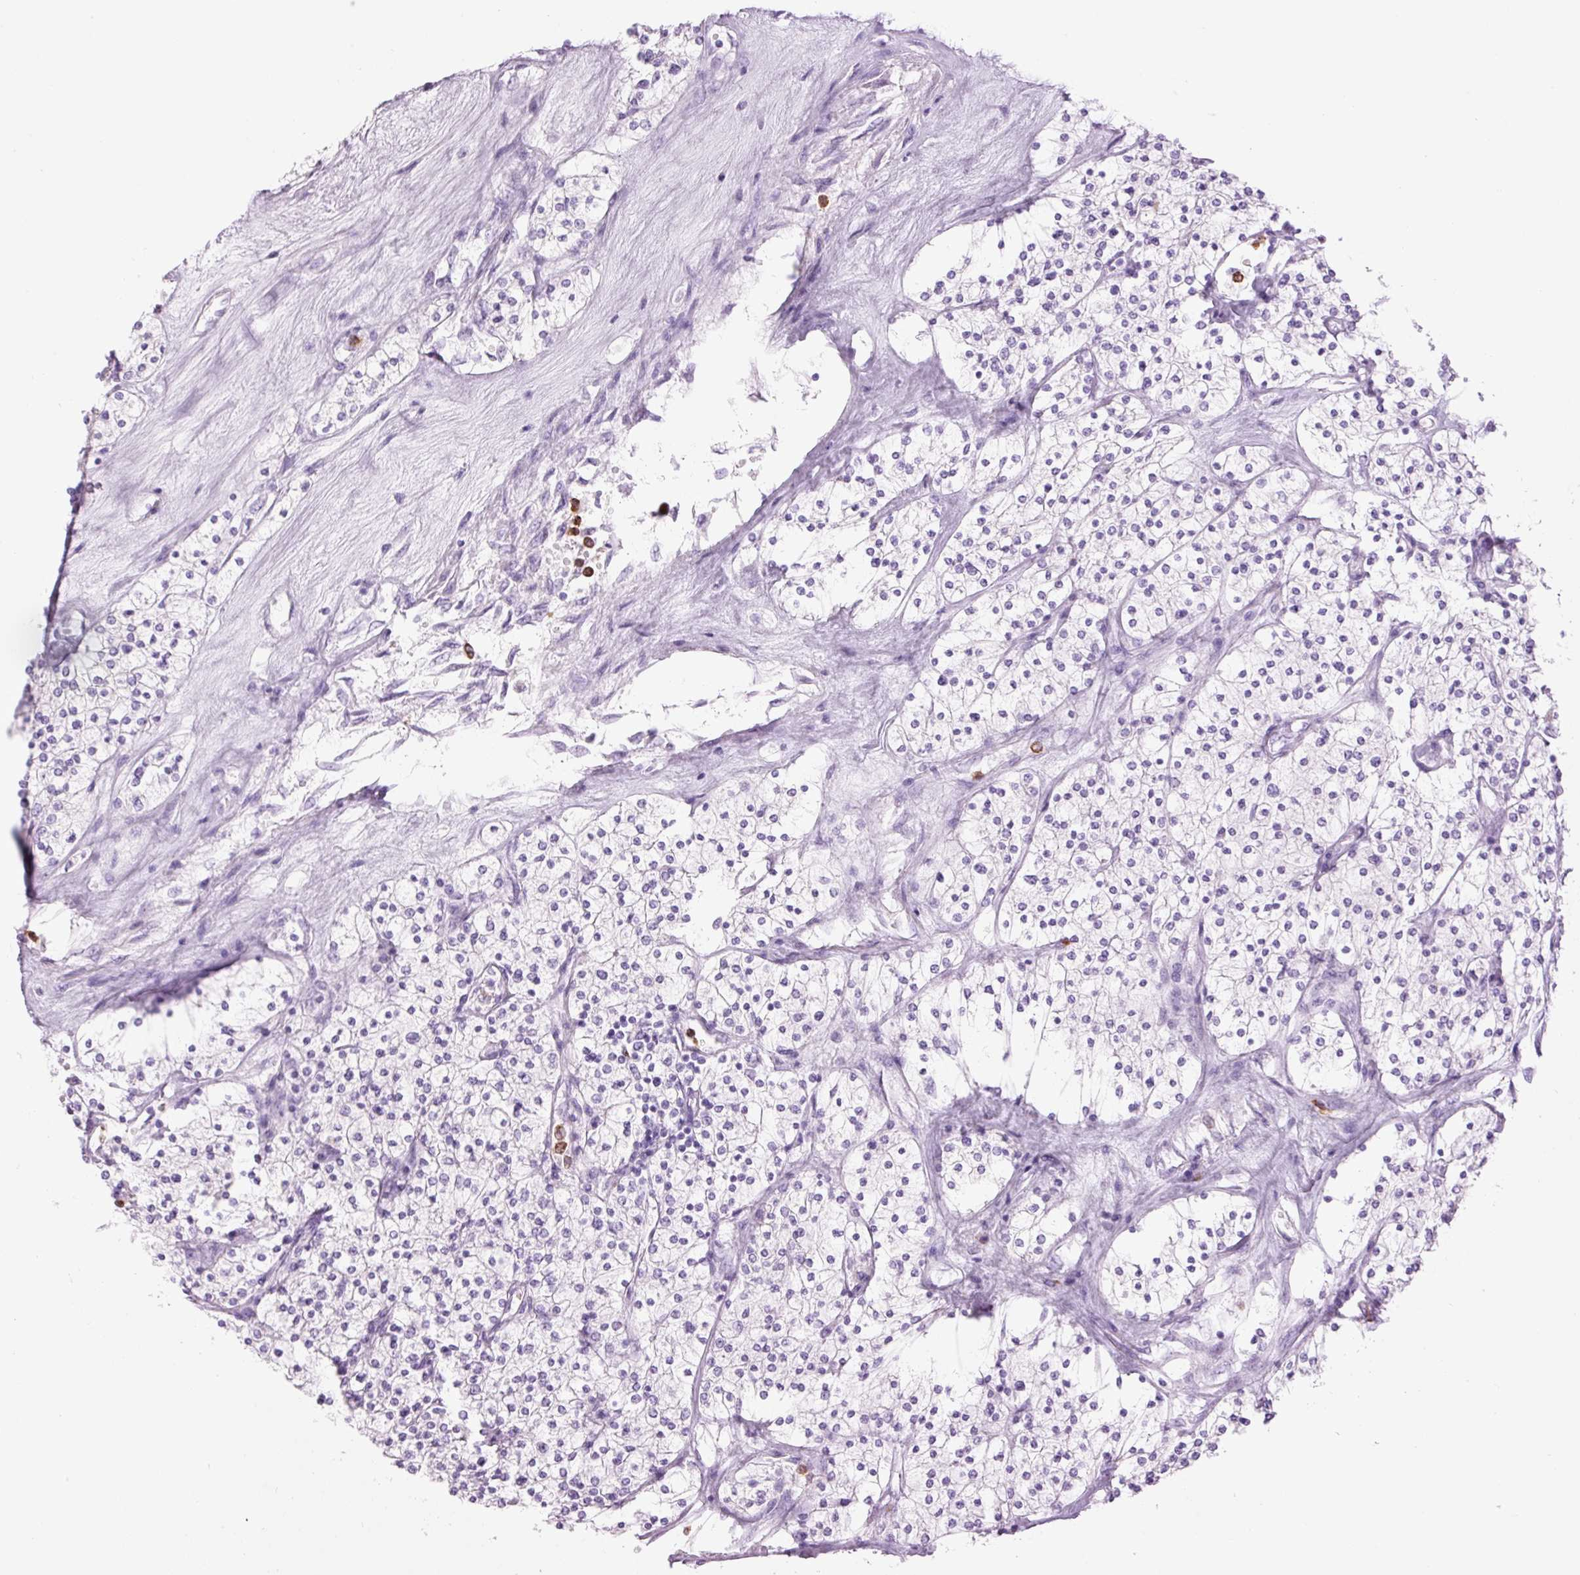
{"staining": {"intensity": "negative", "quantity": "none", "location": "none"}, "tissue": "renal cancer", "cell_type": "Tumor cells", "image_type": "cancer", "snomed": [{"axis": "morphology", "description": "Adenocarcinoma, NOS"}, {"axis": "topography", "description": "Kidney"}], "caption": "The photomicrograph reveals no staining of tumor cells in renal cancer.", "gene": "LYZ", "patient": {"sex": "male", "age": 80}}